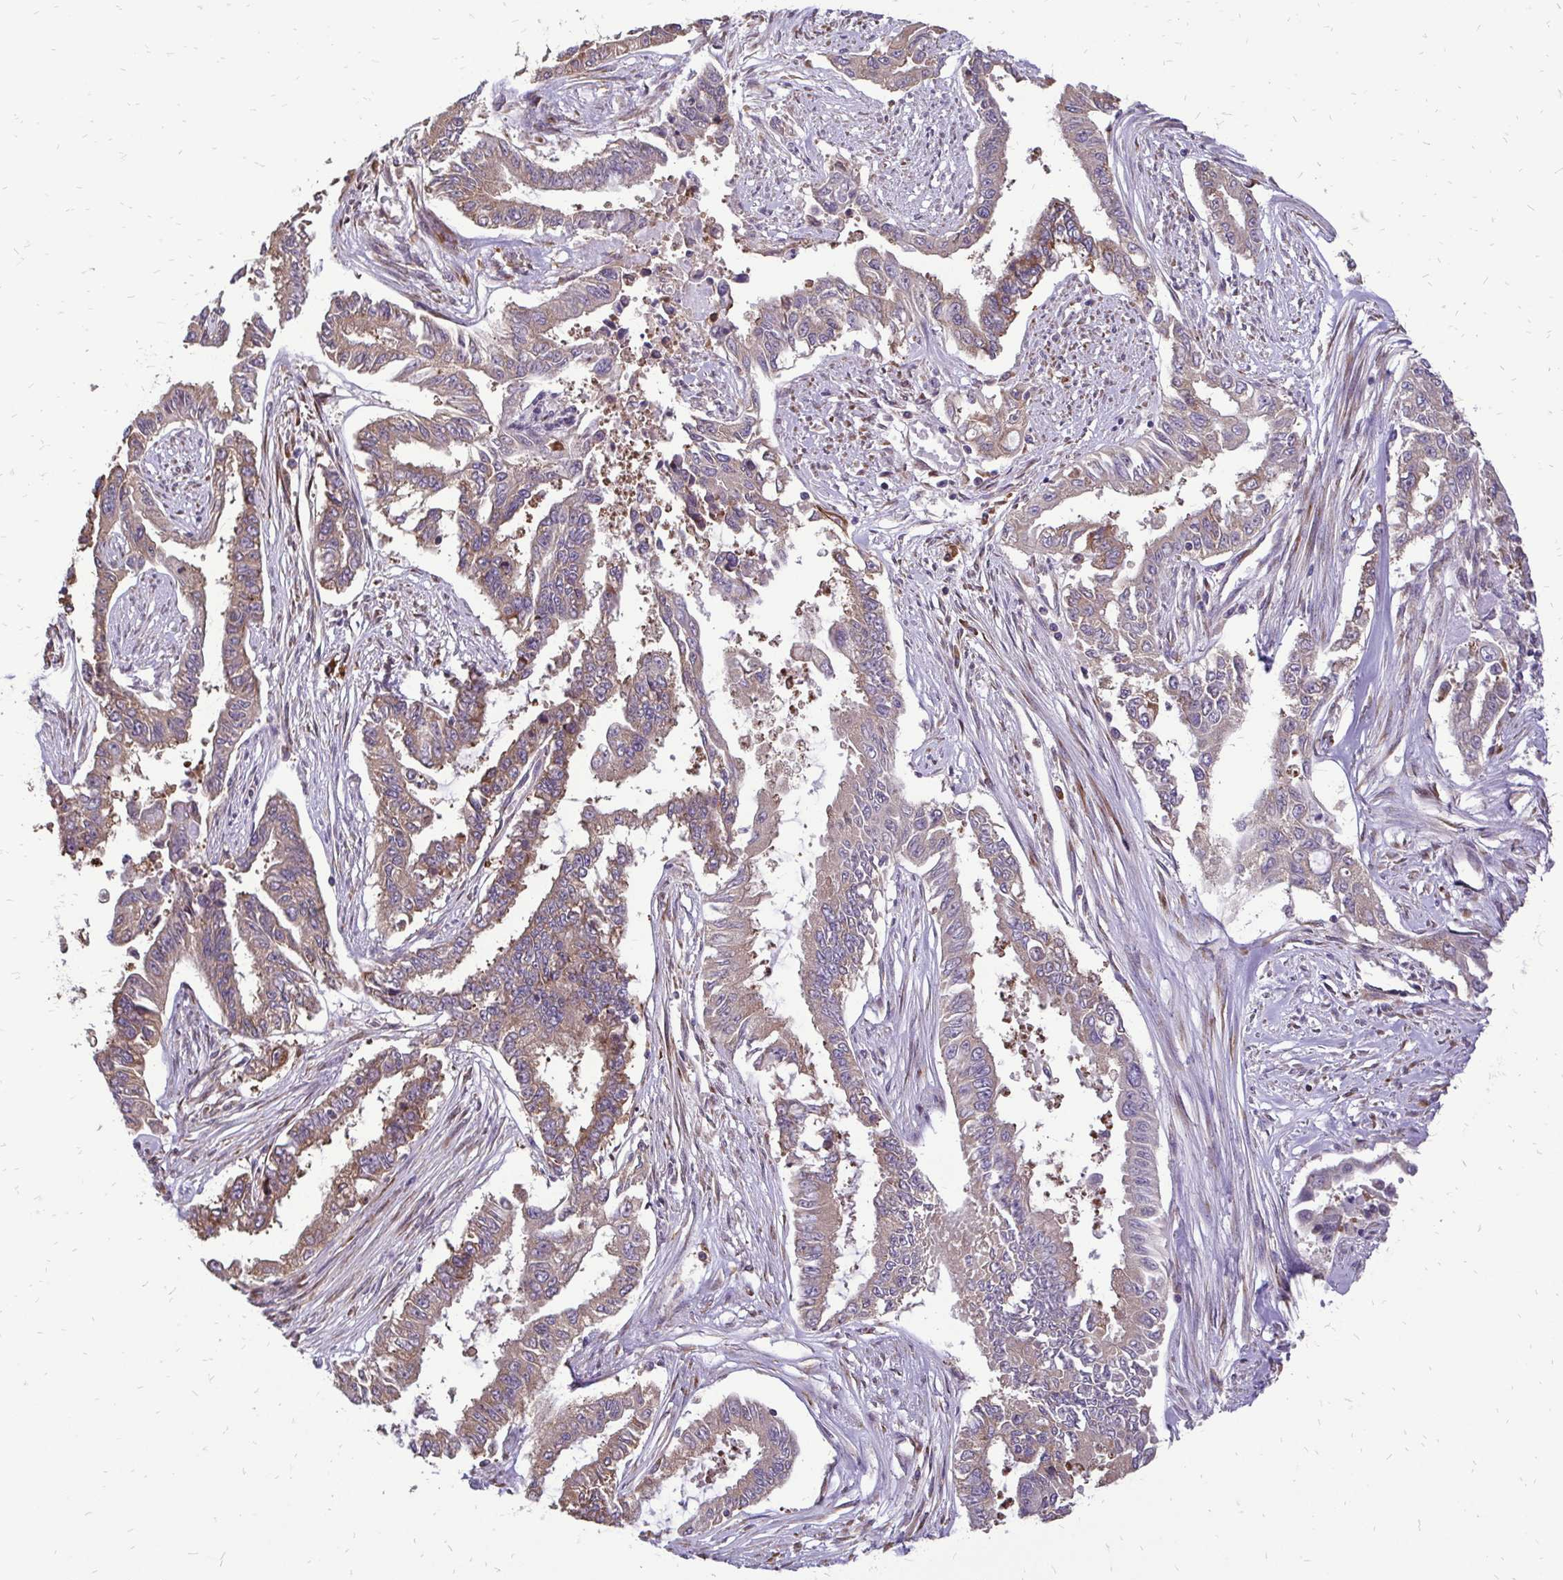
{"staining": {"intensity": "moderate", "quantity": "25%-75%", "location": "cytoplasmic/membranous"}, "tissue": "endometrial cancer", "cell_type": "Tumor cells", "image_type": "cancer", "snomed": [{"axis": "morphology", "description": "Adenocarcinoma, NOS"}, {"axis": "topography", "description": "Uterus"}], "caption": "Immunohistochemical staining of endometrial cancer displays medium levels of moderate cytoplasmic/membranous positivity in about 25%-75% of tumor cells. The staining is performed using DAB (3,3'-diaminobenzidine) brown chromogen to label protein expression. The nuclei are counter-stained blue using hematoxylin.", "gene": "RPS3", "patient": {"sex": "female", "age": 59}}